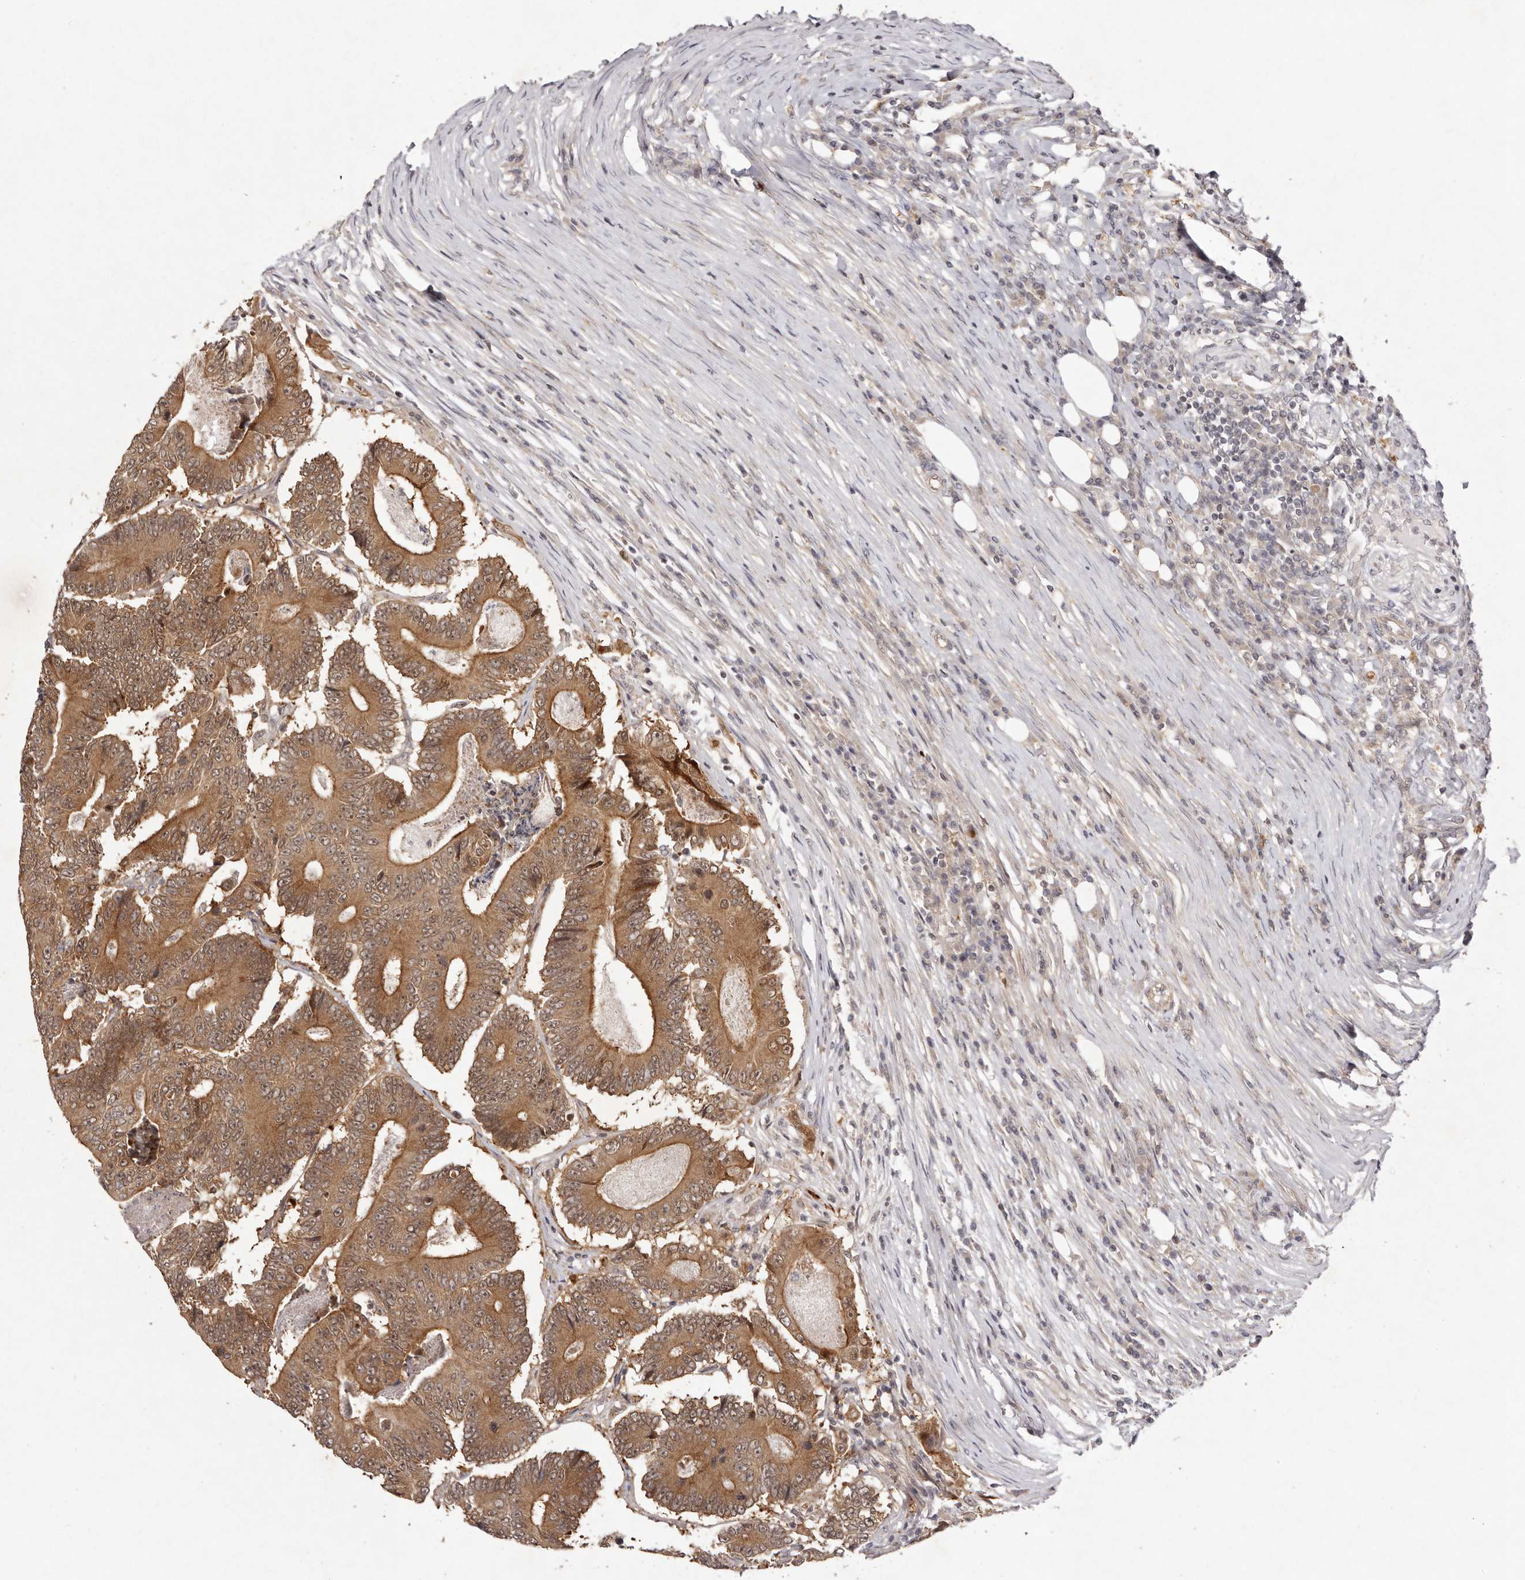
{"staining": {"intensity": "moderate", "quantity": ">75%", "location": "cytoplasmic/membranous,nuclear"}, "tissue": "colorectal cancer", "cell_type": "Tumor cells", "image_type": "cancer", "snomed": [{"axis": "morphology", "description": "Adenocarcinoma, NOS"}, {"axis": "topography", "description": "Colon"}], "caption": "This is an image of IHC staining of colorectal adenocarcinoma, which shows moderate positivity in the cytoplasmic/membranous and nuclear of tumor cells.", "gene": "BUD31", "patient": {"sex": "male", "age": 83}}